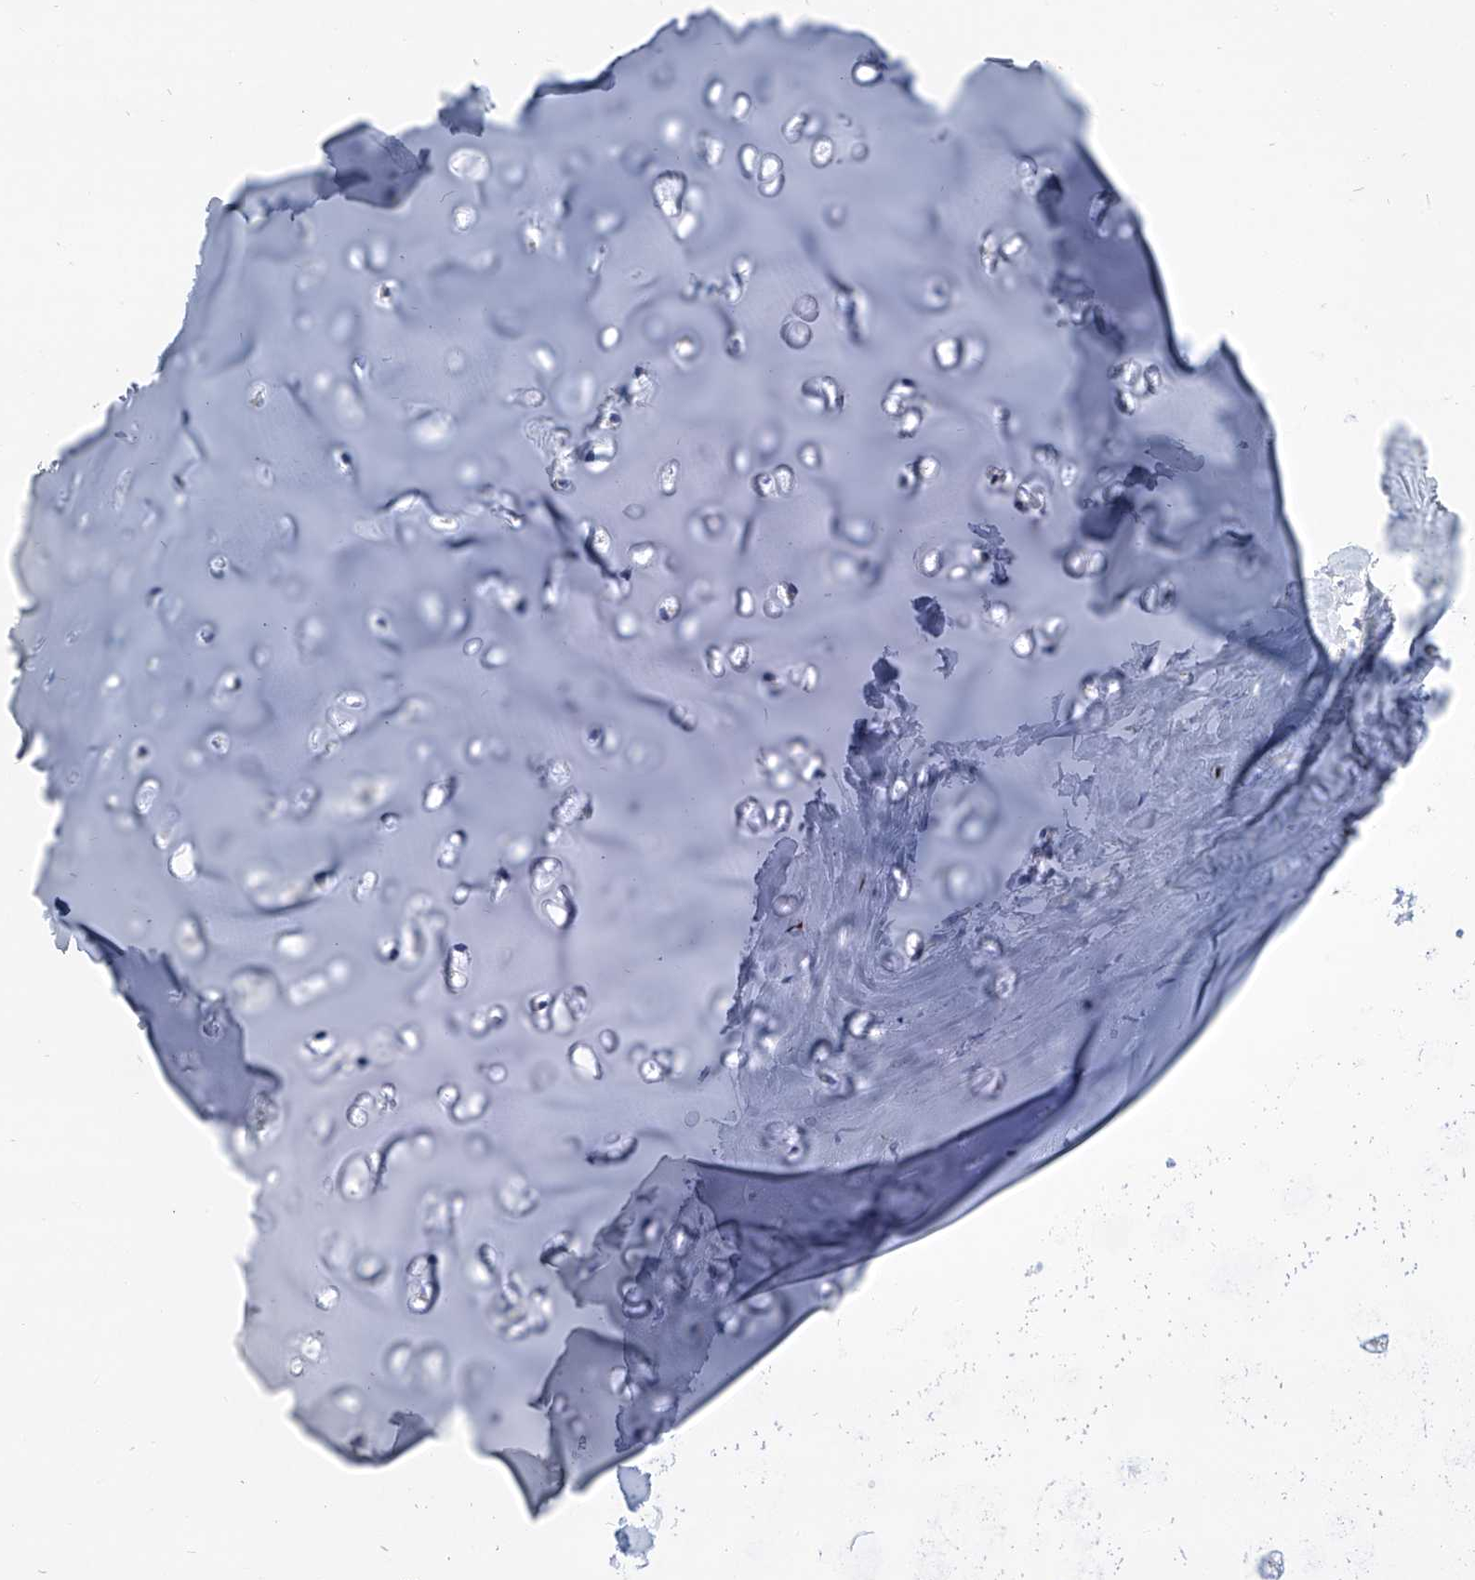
{"staining": {"intensity": "negative", "quantity": "none", "location": "none"}, "tissue": "soft tissue", "cell_type": "Chondrocytes", "image_type": "normal", "snomed": [{"axis": "morphology", "description": "Normal tissue, NOS"}, {"axis": "morphology", "description": "Basal cell carcinoma"}, {"axis": "topography", "description": "Cartilage tissue"}, {"axis": "topography", "description": "Nasopharynx"}, {"axis": "topography", "description": "Oral tissue"}], "caption": "There is no significant expression in chondrocytes of soft tissue. Brightfield microscopy of immunohistochemistry (IHC) stained with DAB (3,3'-diaminobenzidine) (brown) and hematoxylin (blue), captured at high magnification.", "gene": "COQ3", "patient": {"sex": "female", "age": 77}}